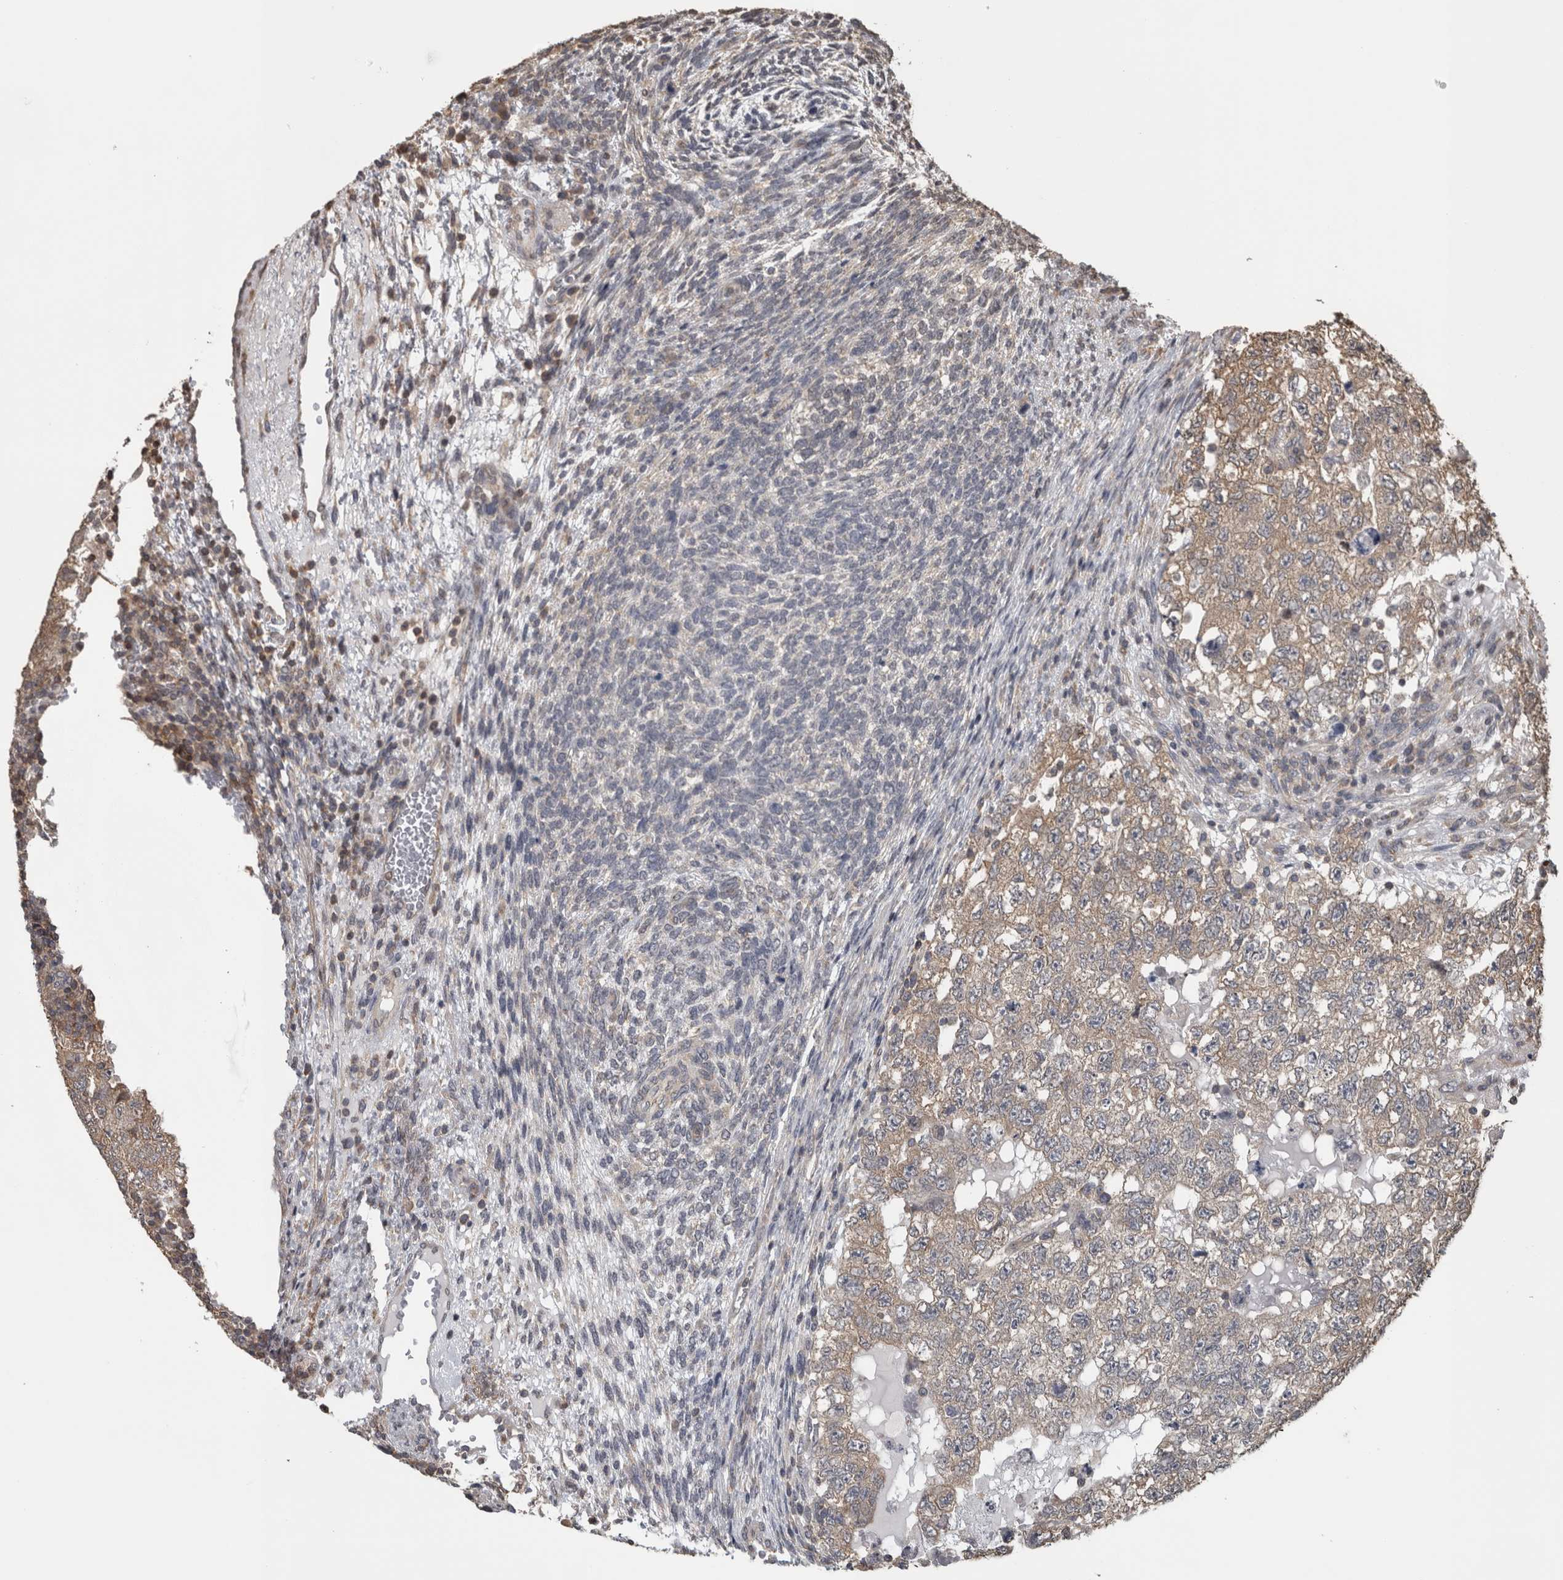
{"staining": {"intensity": "weak", "quantity": "<25%", "location": "cytoplasmic/membranous"}, "tissue": "testis cancer", "cell_type": "Tumor cells", "image_type": "cancer", "snomed": [{"axis": "morphology", "description": "Carcinoma, Embryonal, NOS"}, {"axis": "topography", "description": "Testis"}], "caption": "Photomicrograph shows no significant protein expression in tumor cells of testis embryonal carcinoma.", "gene": "ATXN2", "patient": {"sex": "male", "age": 36}}